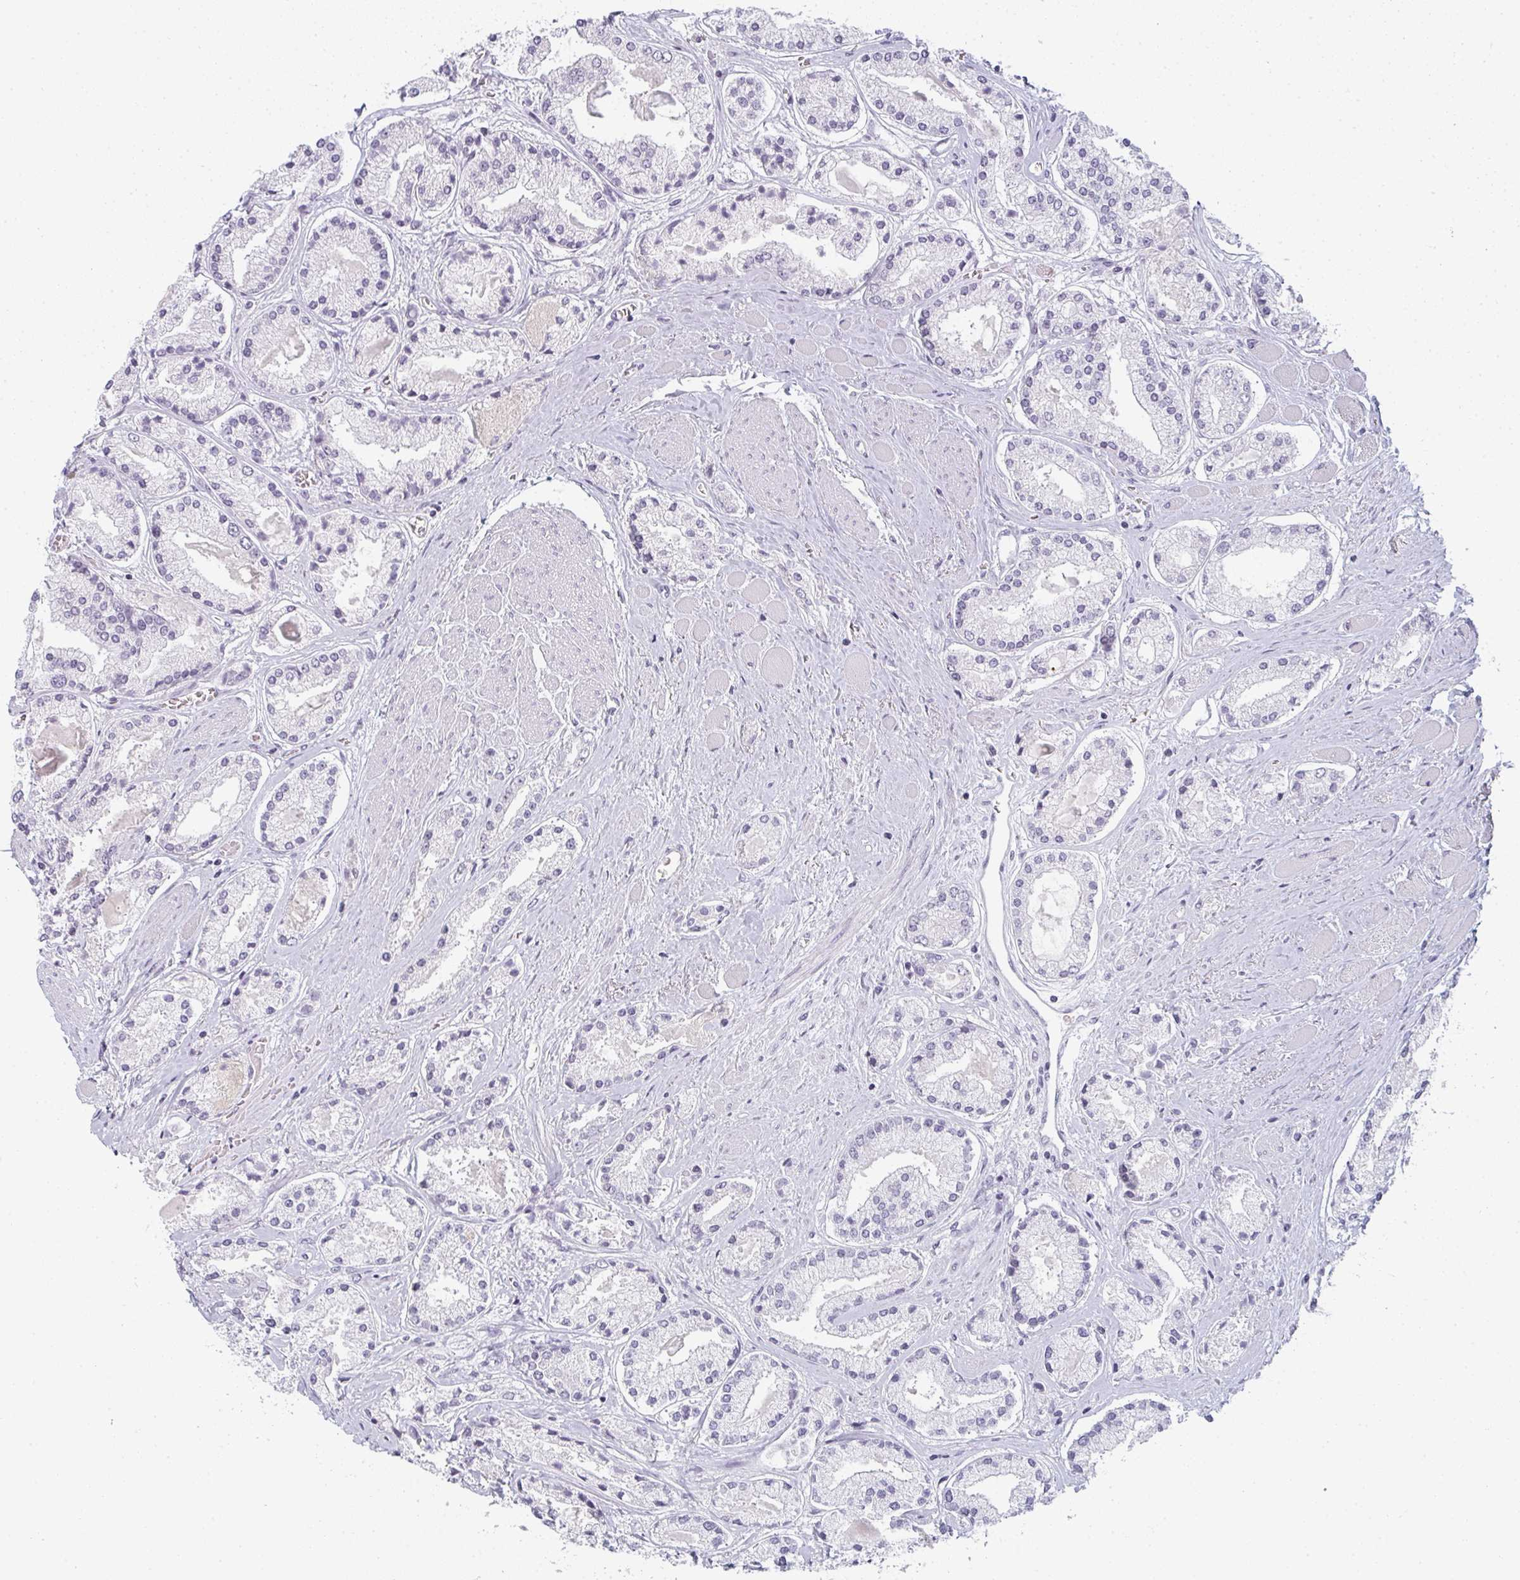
{"staining": {"intensity": "negative", "quantity": "none", "location": "none"}, "tissue": "prostate cancer", "cell_type": "Tumor cells", "image_type": "cancer", "snomed": [{"axis": "morphology", "description": "Adenocarcinoma, High grade"}, {"axis": "topography", "description": "Prostate"}], "caption": "DAB (3,3'-diaminobenzidine) immunohistochemical staining of prostate cancer (adenocarcinoma (high-grade)) shows no significant staining in tumor cells.", "gene": "RBBP6", "patient": {"sex": "male", "age": 67}}